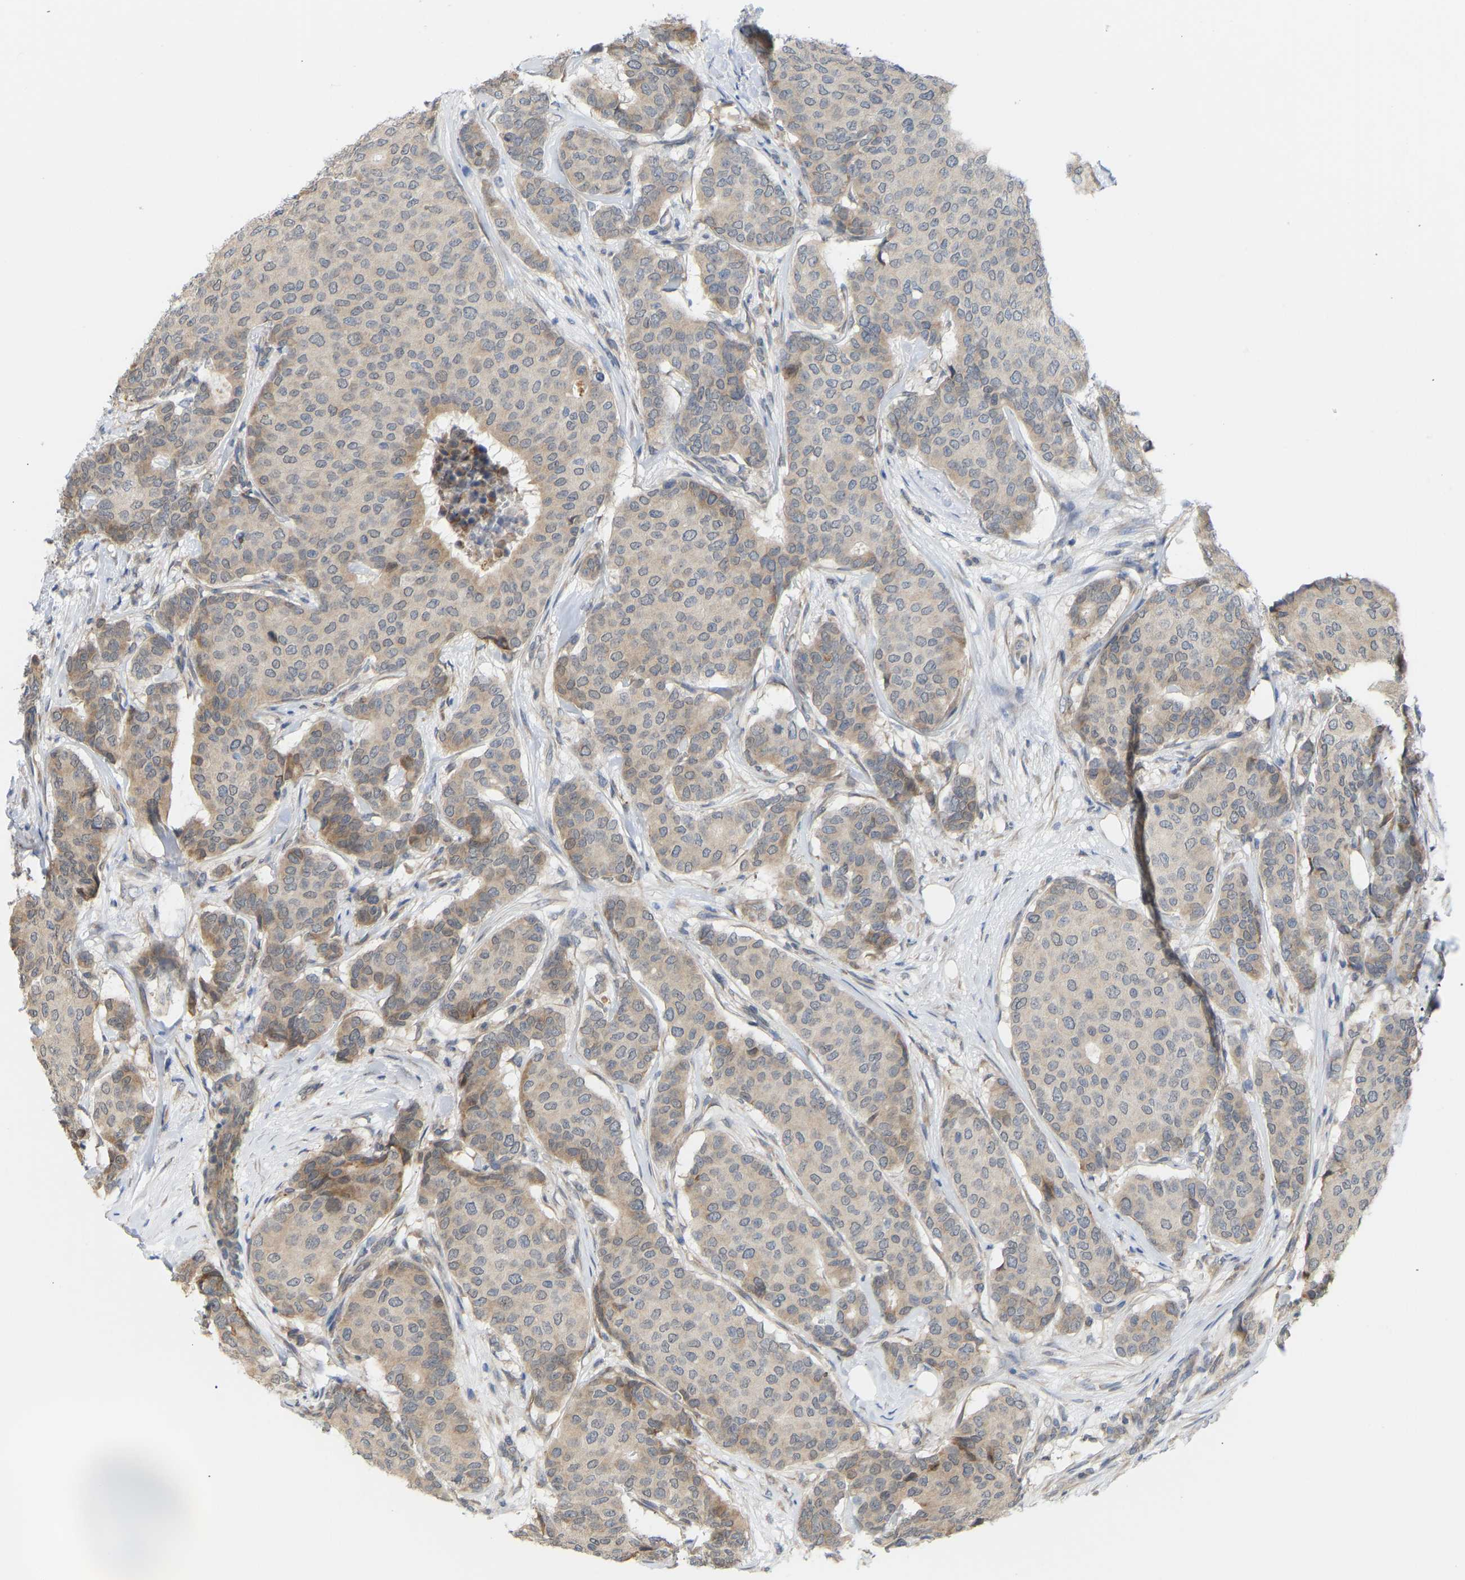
{"staining": {"intensity": "weak", "quantity": ">75%", "location": "cytoplasmic/membranous"}, "tissue": "breast cancer", "cell_type": "Tumor cells", "image_type": "cancer", "snomed": [{"axis": "morphology", "description": "Duct carcinoma"}, {"axis": "topography", "description": "Breast"}], "caption": "Protein expression analysis of breast cancer (invasive ductal carcinoma) shows weak cytoplasmic/membranous positivity in about >75% of tumor cells. The staining was performed using DAB (3,3'-diaminobenzidine), with brown indicating positive protein expression. Nuclei are stained blue with hematoxylin.", "gene": "BEND3", "patient": {"sex": "female", "age": 75}}